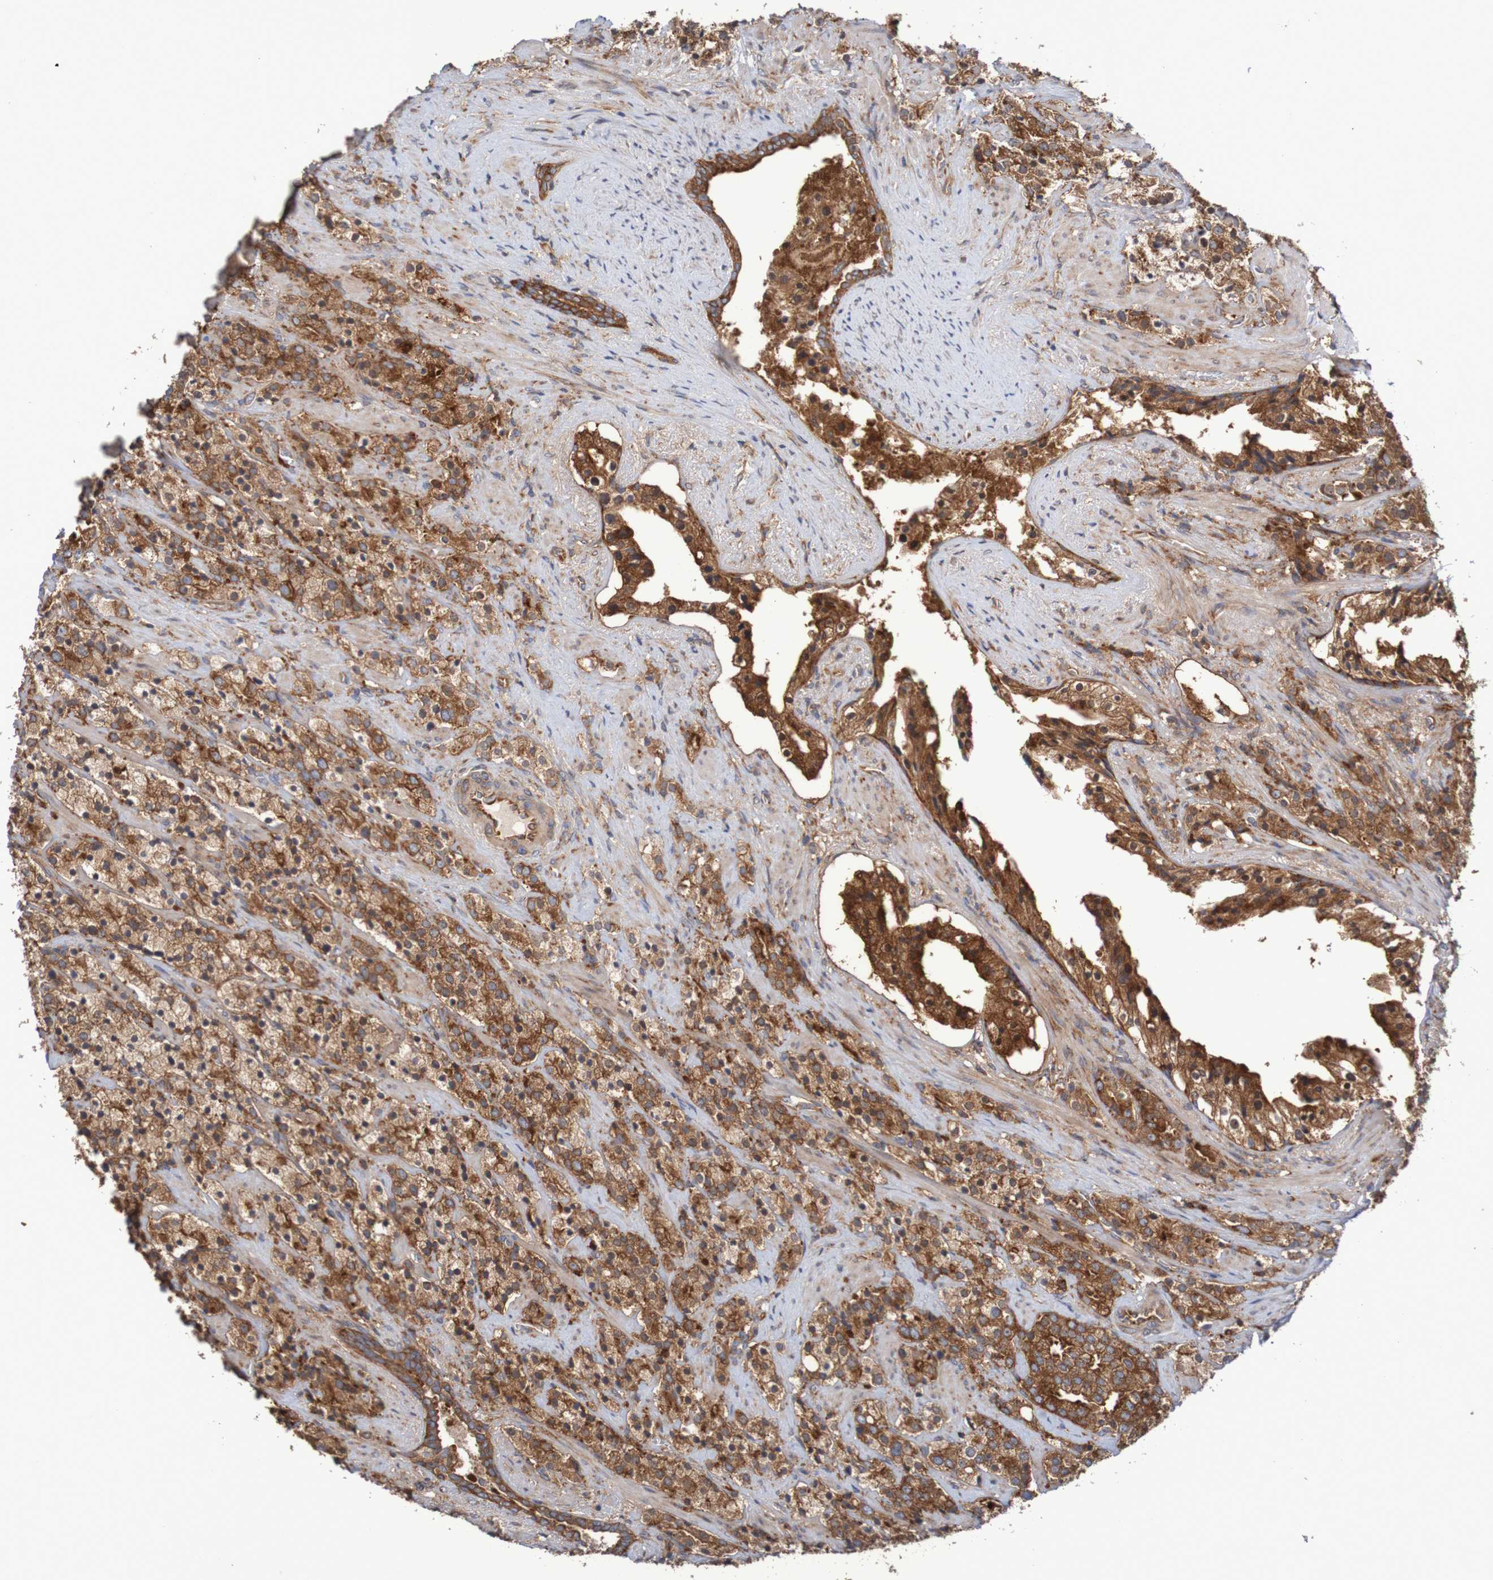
{"staining": {"intensity": "strong", "quantity": ">75%", "location": "cytoplasmic/membranous"}, "tissue": "prostate cancer", "cell_type": "Tumor cells", "image_type": "cancer", "snomed": [{"axis": "morphology", "description": "Adenocarcinoma, High grade"}, {"axis": "topography", "description": "Prostate"}], "caption": "Prostate cancer (high-grade adenocarcinoma) stained with a brown dye exhibits strong cytoplasmic/membranous positive staining in about >75% of tumor cells.", "gene": "LRRC47", "patient": {"sex": "male", "age": 71}}